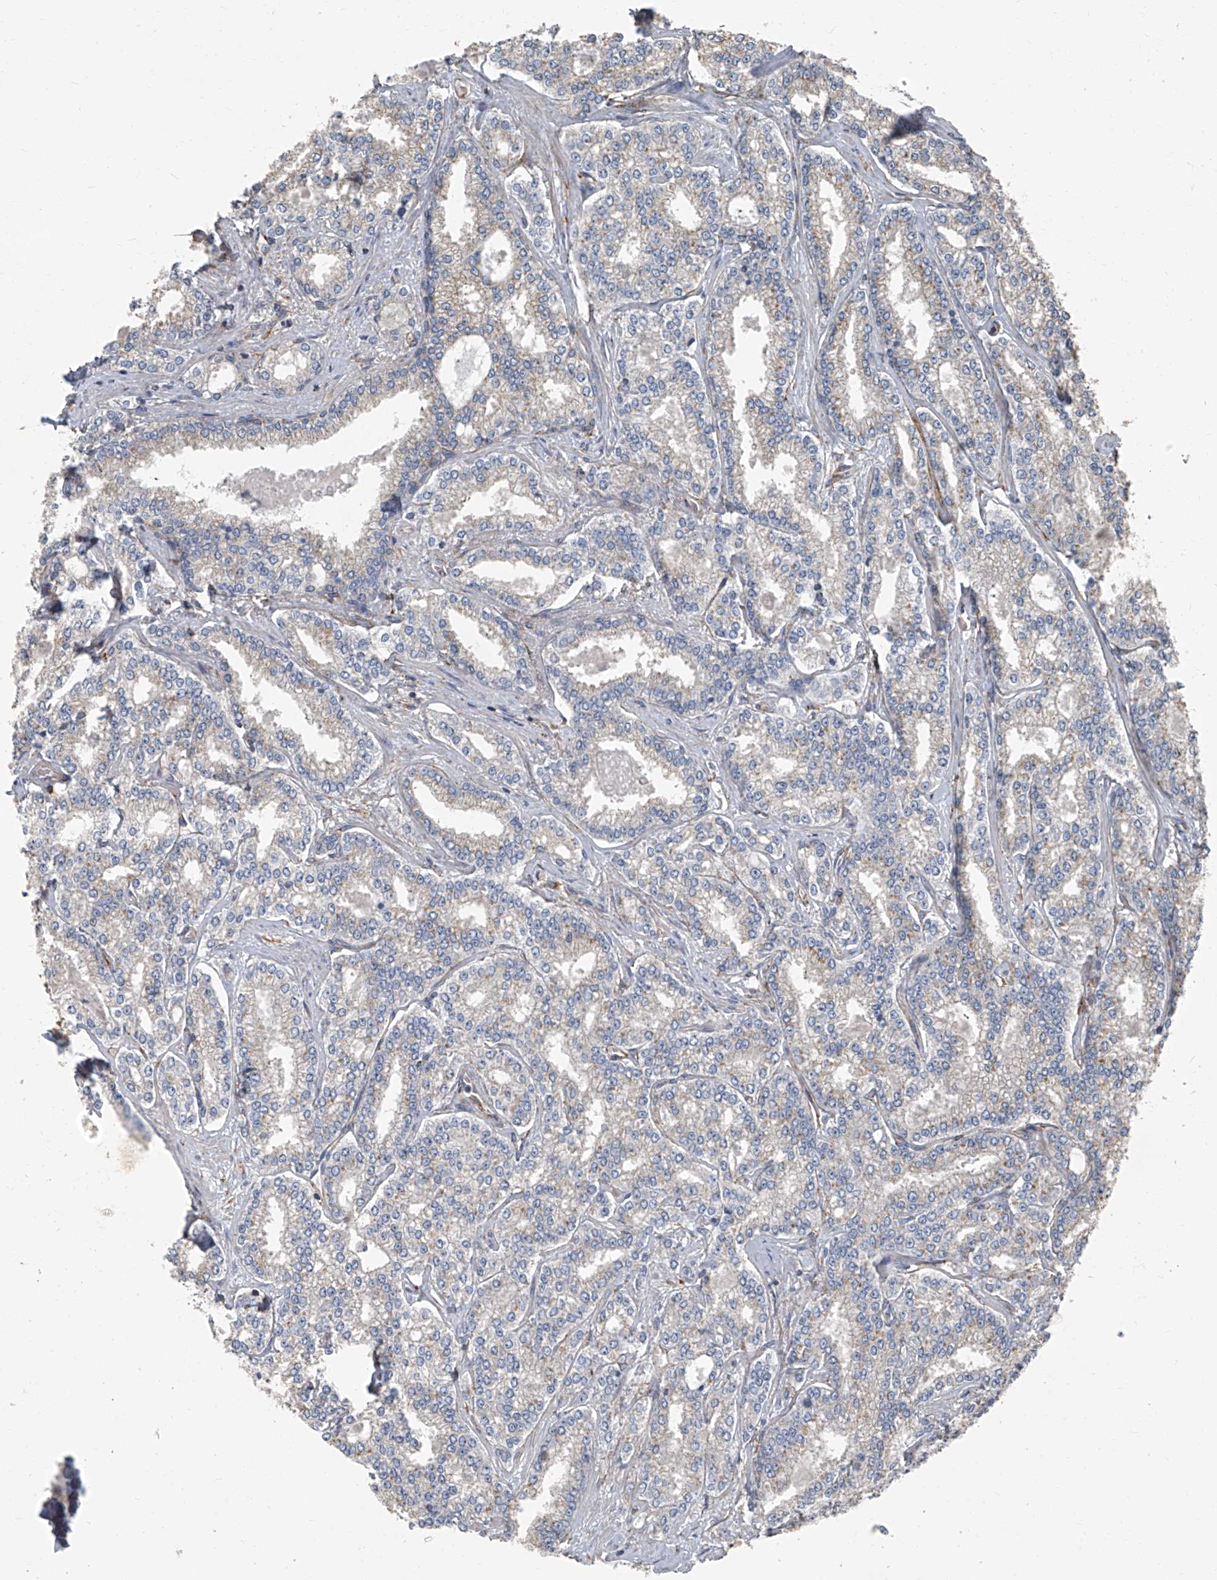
{"staining": {"intensity": "negative", "quantity": "none", "location": "none"}, "tissue": "prostate cancer", "cell_type": "Tumor cells", "image_type": "cancer", "snomed": [{"axis": "morphology", "description": "Normal tissue, NOS"}, {"axis": "morphology", "description": "Adenocarcinoma, High grade"}, {"axis": "topography", "description": "Prostate"}], "caption": "This is an IHC photomicrograph of prostate cancer (adenocarcinoma (high-grade)). There is no positivity in tumor cells.", "gene": "SEPTIN7", "patient": {"sex": "male", "age": 83}}